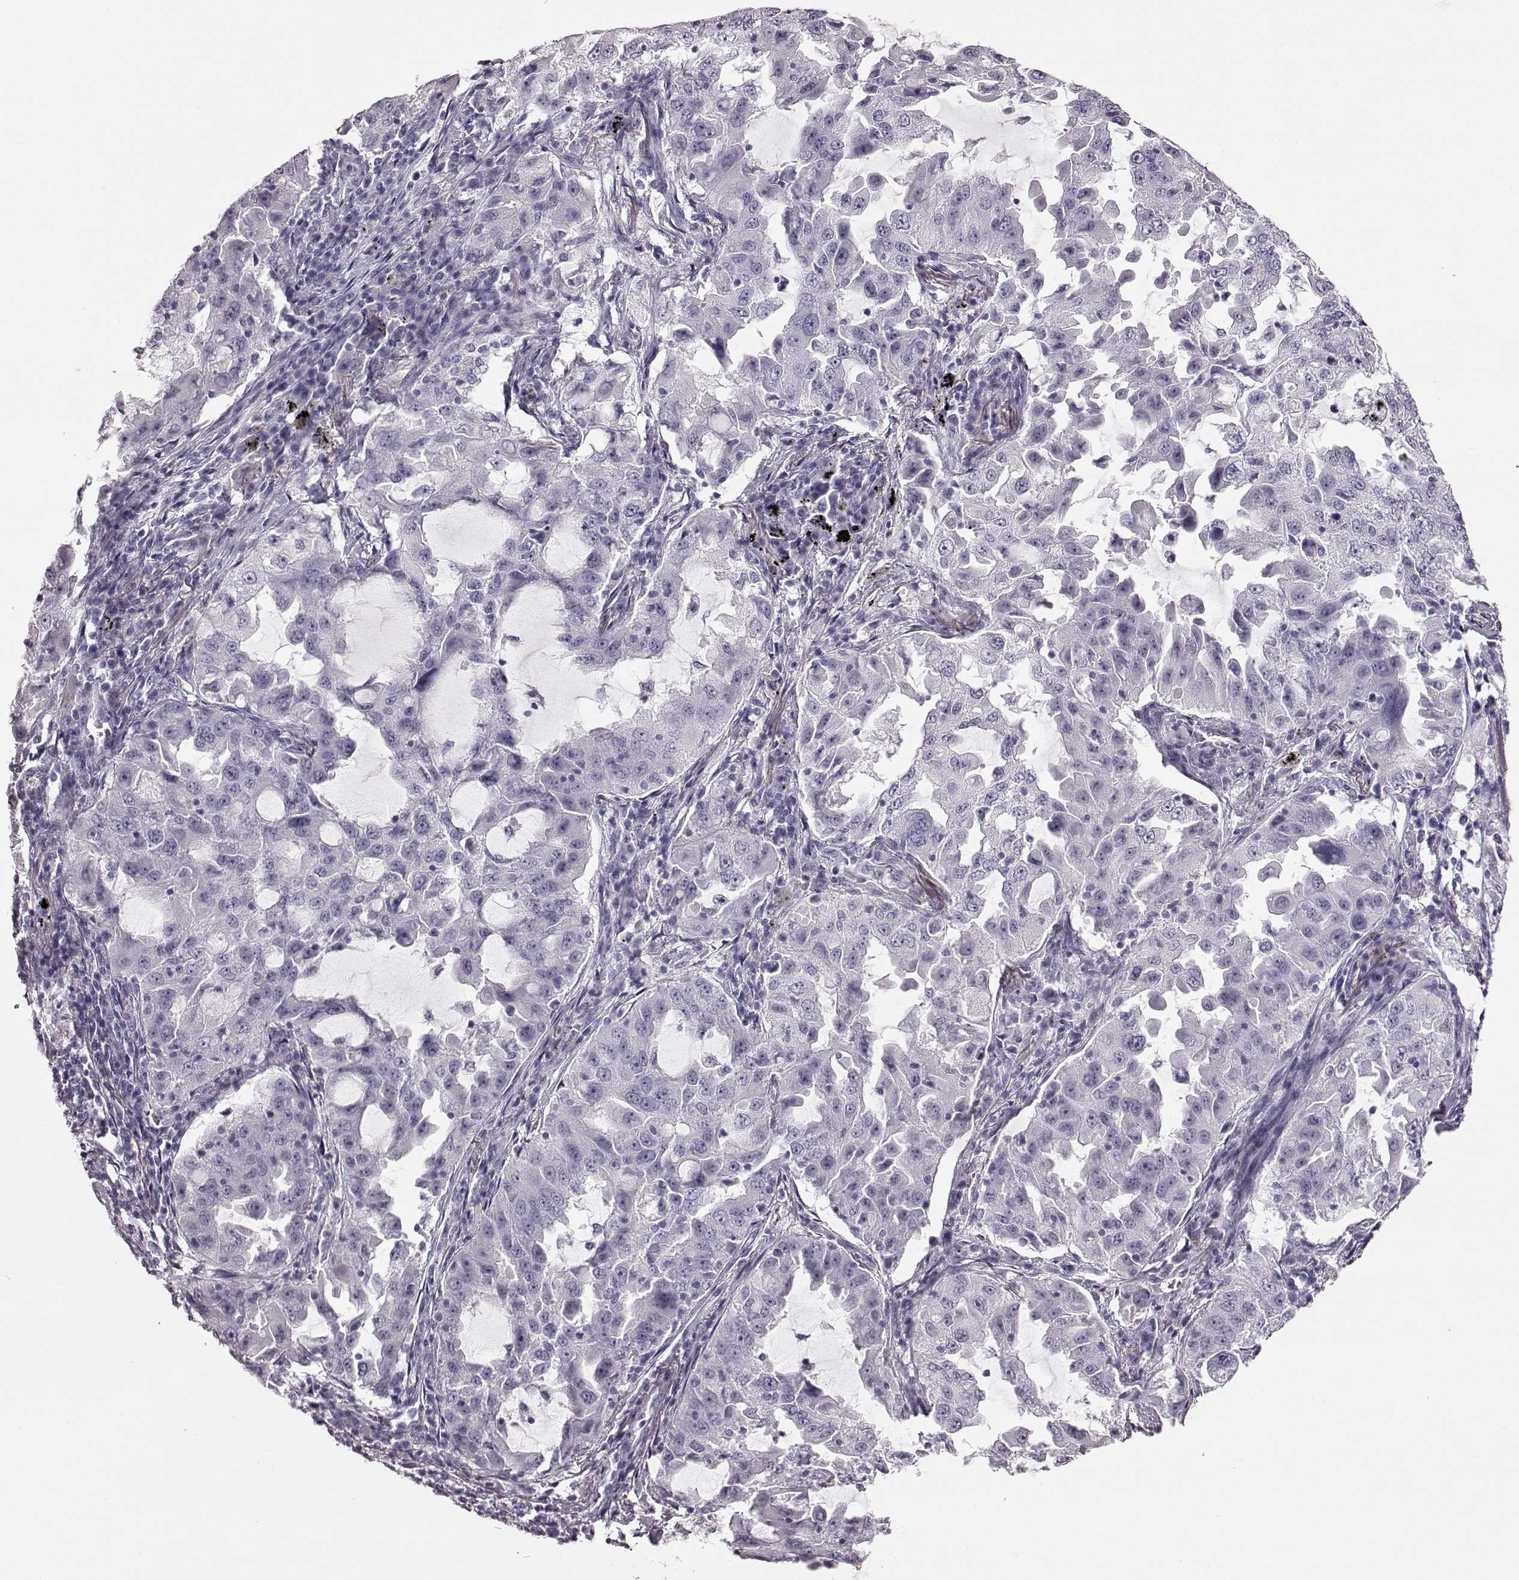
{"staining": {"intensity": "negative", "quantity": "none", "location": "none"}, "tissue": "lung cancer", "cell_type": "Tumor cells", "image_type": "cancer", "snomed": [{"axis": "morphology", "description": "Adenocarcinoma, NOS"}, {"axis": "topography", "description": "Lung"}], "caption": "Tumor cells show no significant positivity in adenocarcinoma (lung). (Stains: DAB (3,3'-diaminobenzidine) IHC with hematoxylin counter stain, Microscopy: brightfield microscopy at high magnification).", "gene": "ZNF433", "patient": {"sex": "female", "age": 61}}